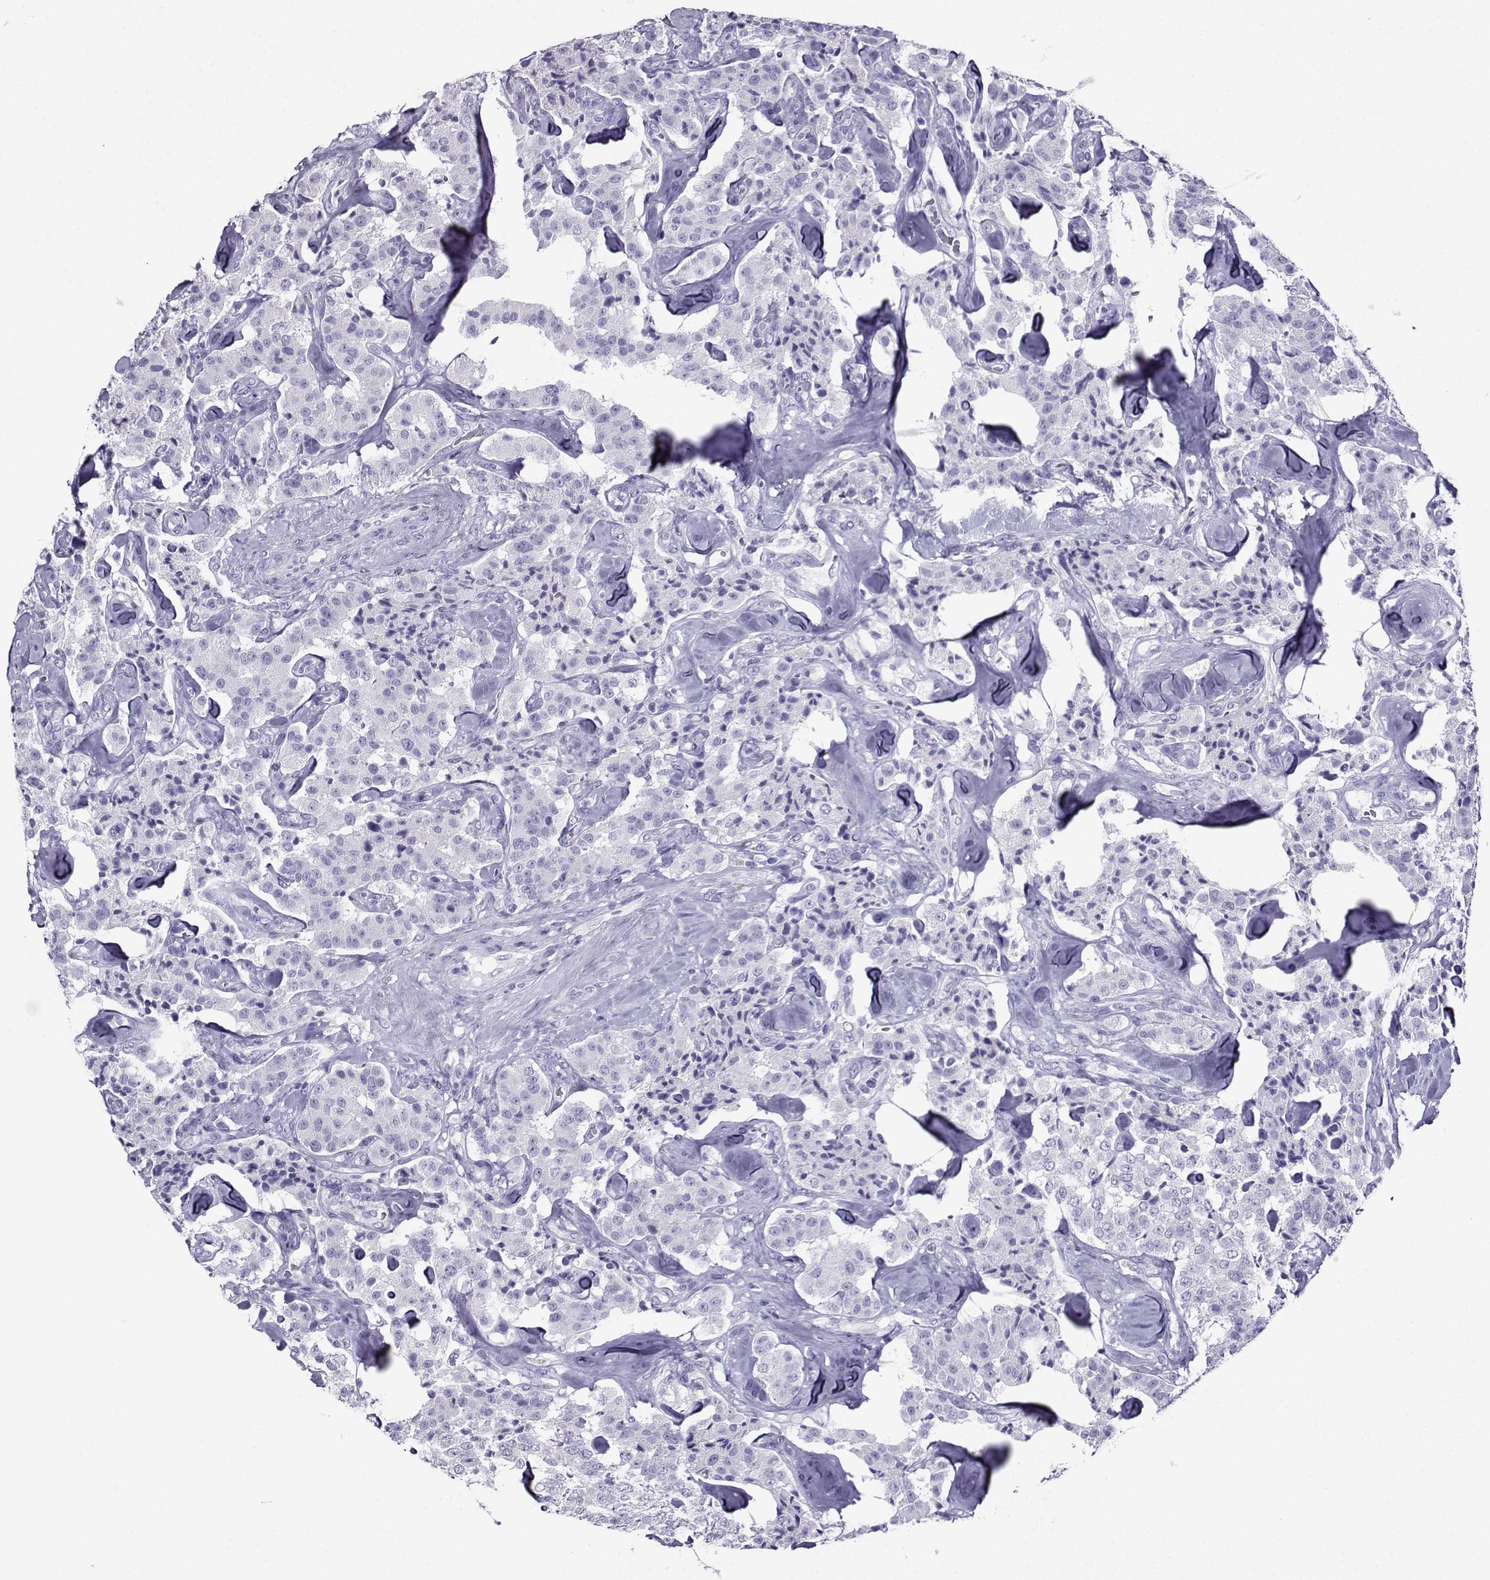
{"staining": {"intensity": "negative", "quantity": "none", "location": "none"}, "tissue": "carcinoid", "cell_type": "Tumor cells", "image_type": "cancer", "snomed": [{"axis": "morphology", "description": "Carcinoid, malignant, NOS"}, {"axis": "topography", "description": "Pancreas"}], "caption": "Tumor cells show no significant protein expression in malignant carcinoid.", "gene": "CRYBB1", "patient": {"sex": "male", "age": 41}}